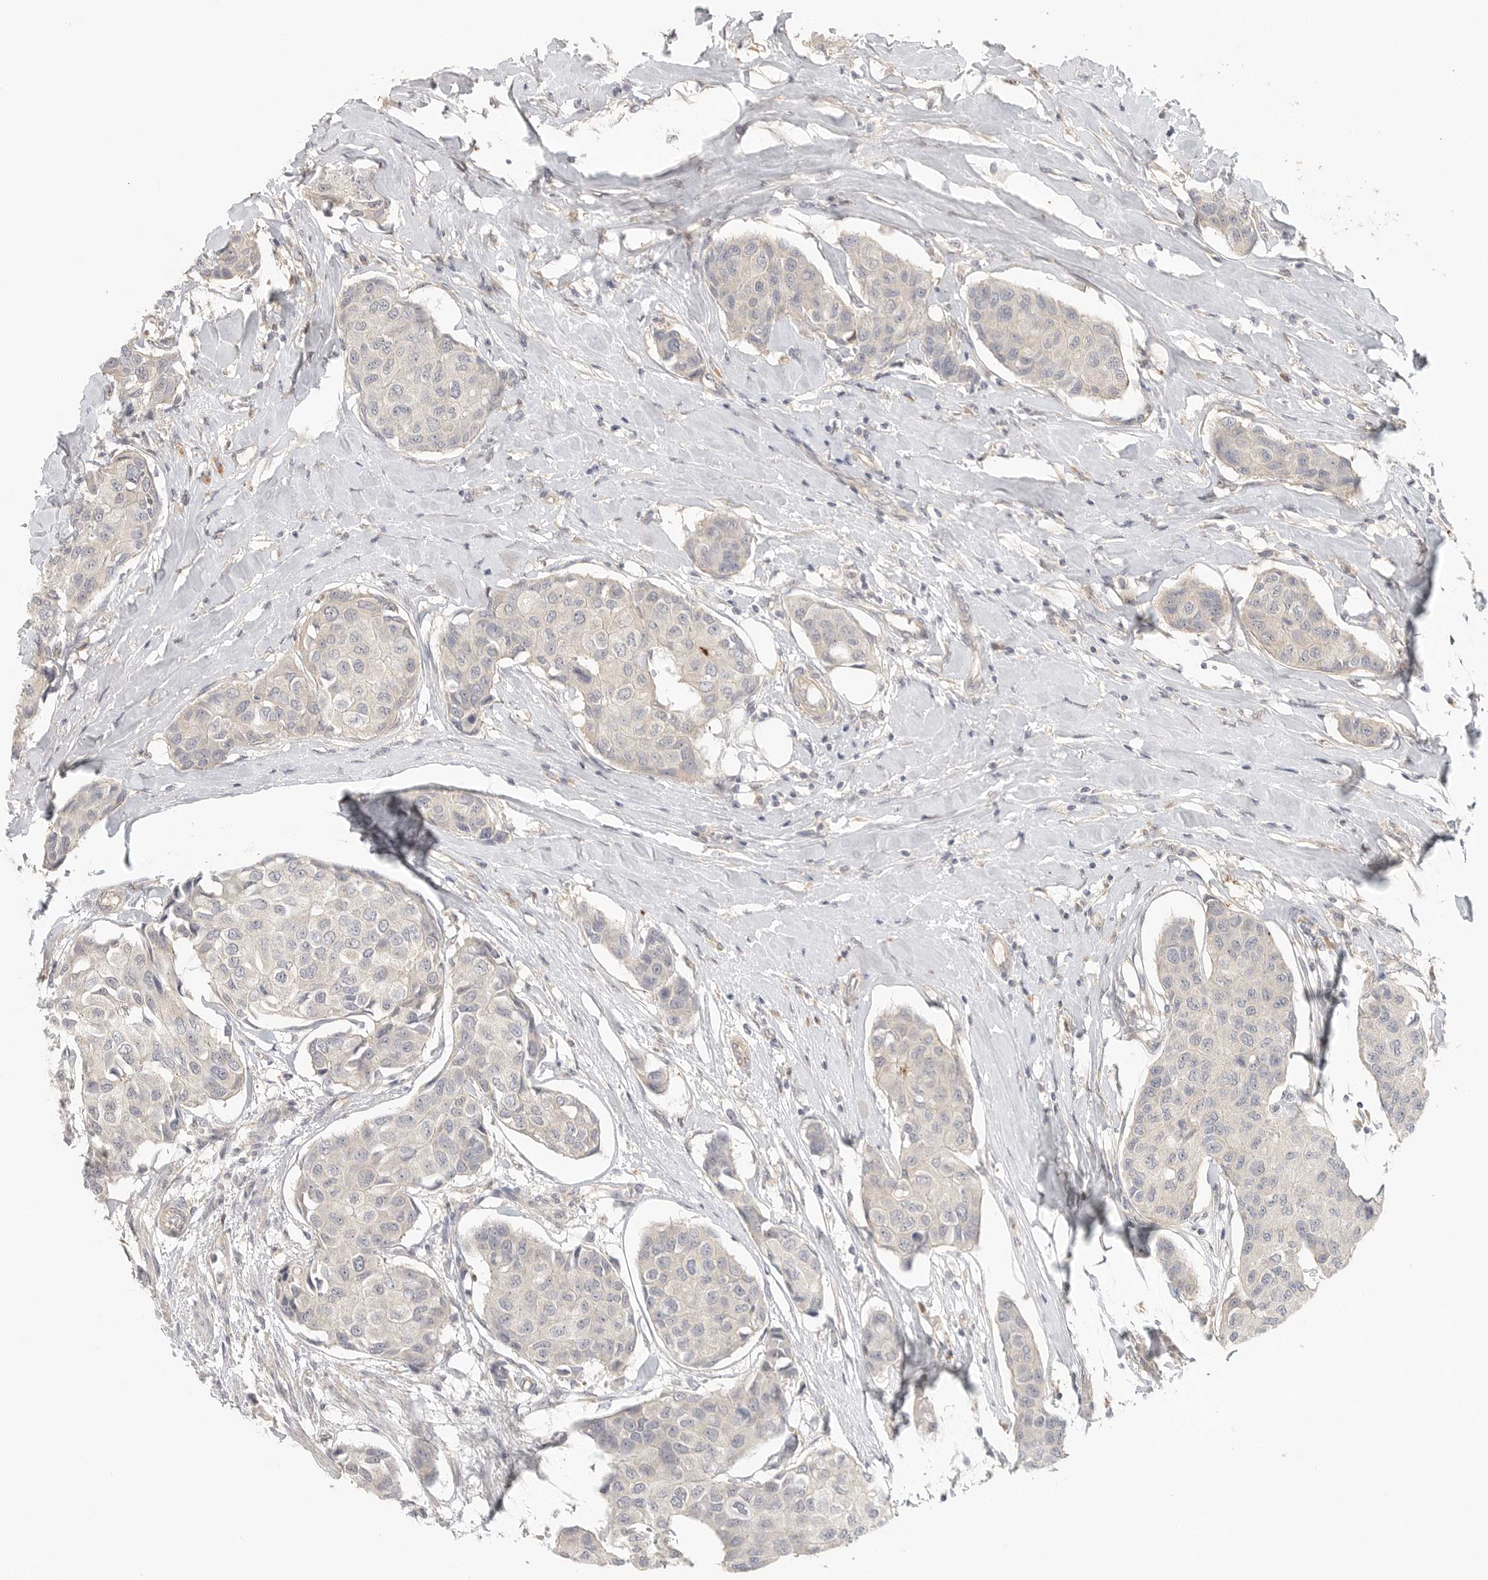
{"staining": {"intensity": "negative", "quantity": "none", "location": "none"}, "tissue": "breast cancer", "cell_type": "Tumor cells", "image_type": "cancer", "snomed": [{"axis": "morphology", "description": "Duct carcinoma"}, {"axis": "topography", "description": "Breast"}], "caption": "IHC of human breast cancer reveals no staining in tumor cells.", "gene": "HDAC6", "patient": {"sex": "female", "age": 80}}